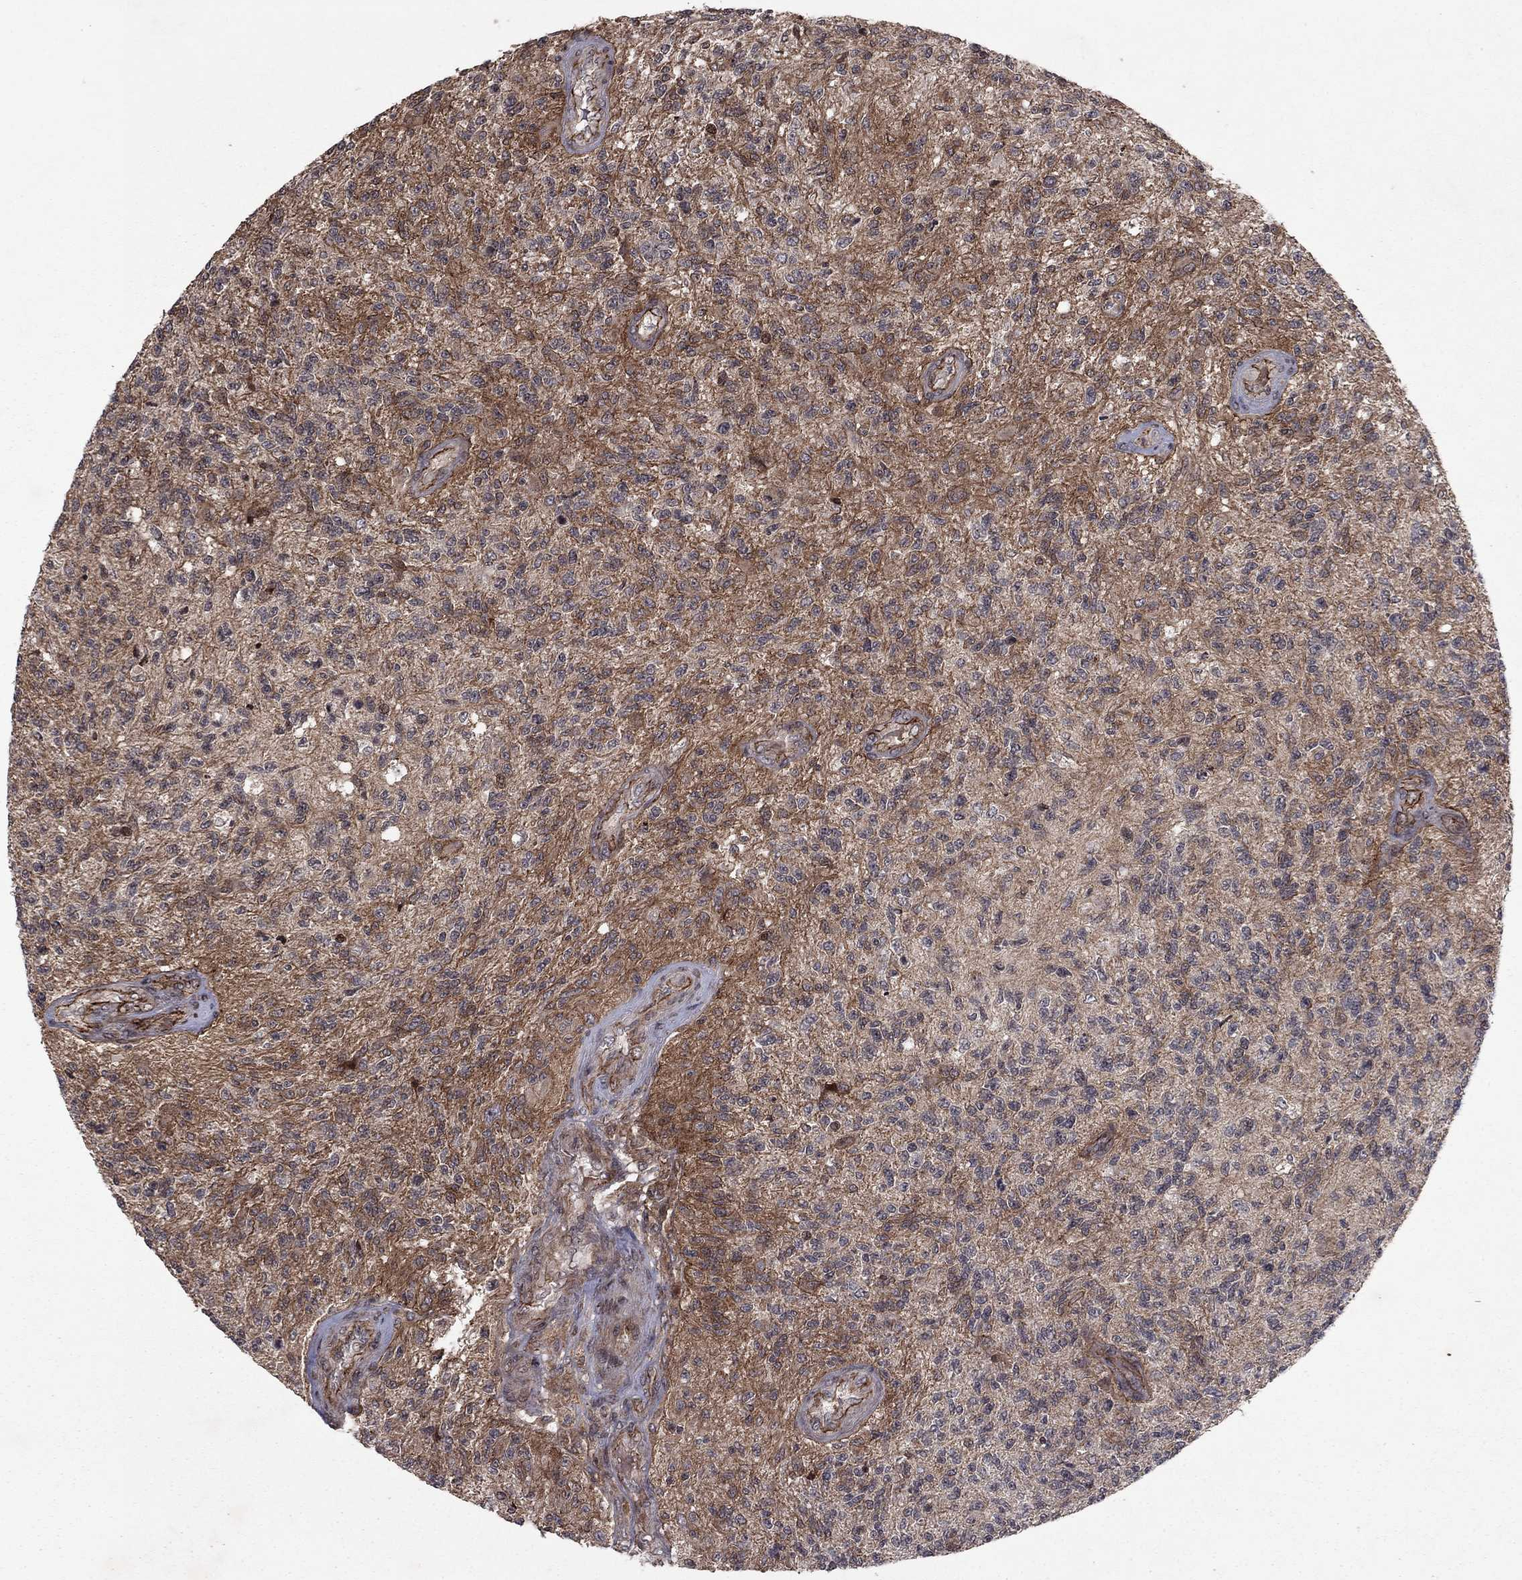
{"staining": {"intensity": "moderate", "quantity": "25%-75%", "location": "cytoplasmic/membranous"}, "tissue": "glioma", "cell_type": "Tumor cells", "image_type": "cancer", "snomed": [{"axis": "morphology", "description": "Glioma, malignant, High grade"}, {"axis": "topography", "description": "Brain"}], "caption": "The immunohistochemical stain highlights moderate cytoplasmic/membranous expression in tumor cells of malignant high-grade glioma tissue.", "gene": "SORBS1", "patient": {"sex": "male", "age": 56}}